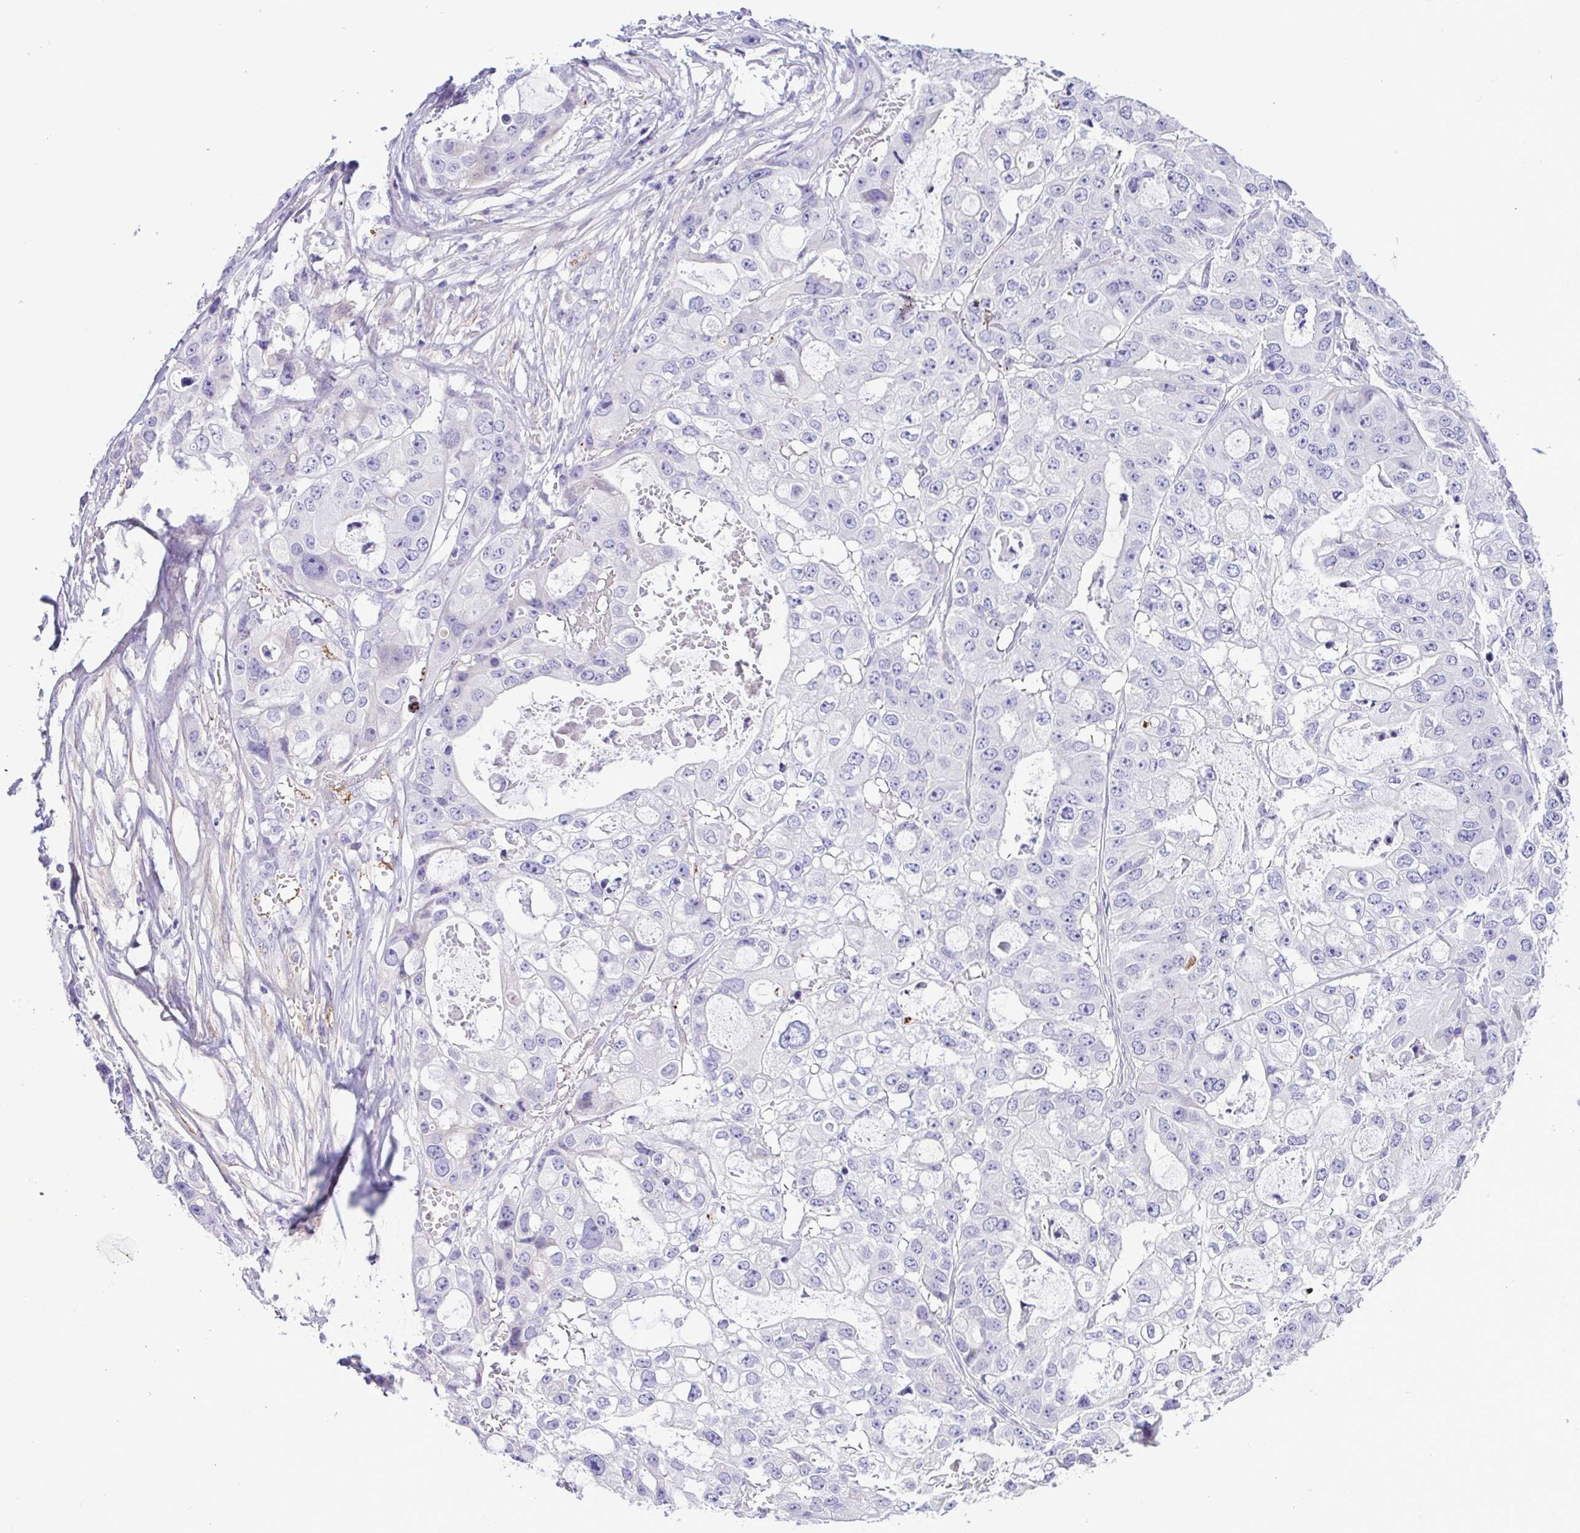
{"staining": {"intensity": "negative", "quantity": "none", "location": "none"}, "tissue": "ovarian cancer", "cell_type": "Tumor cells", "image_type": "cancer", "snomed": [{"axis": "morphology", "description": "Cystadenocarcinoma, serous, NOS"}, {"axis": "topography", "description": "Ovary"}], "caption": "The IHC histopathology image has no significant expression in tumor cells of ovarian cancer (serous cystadenocarcinoma) tissue.", "gene": "GABBR2", "patient": {"sex": "female", "age": 56}}